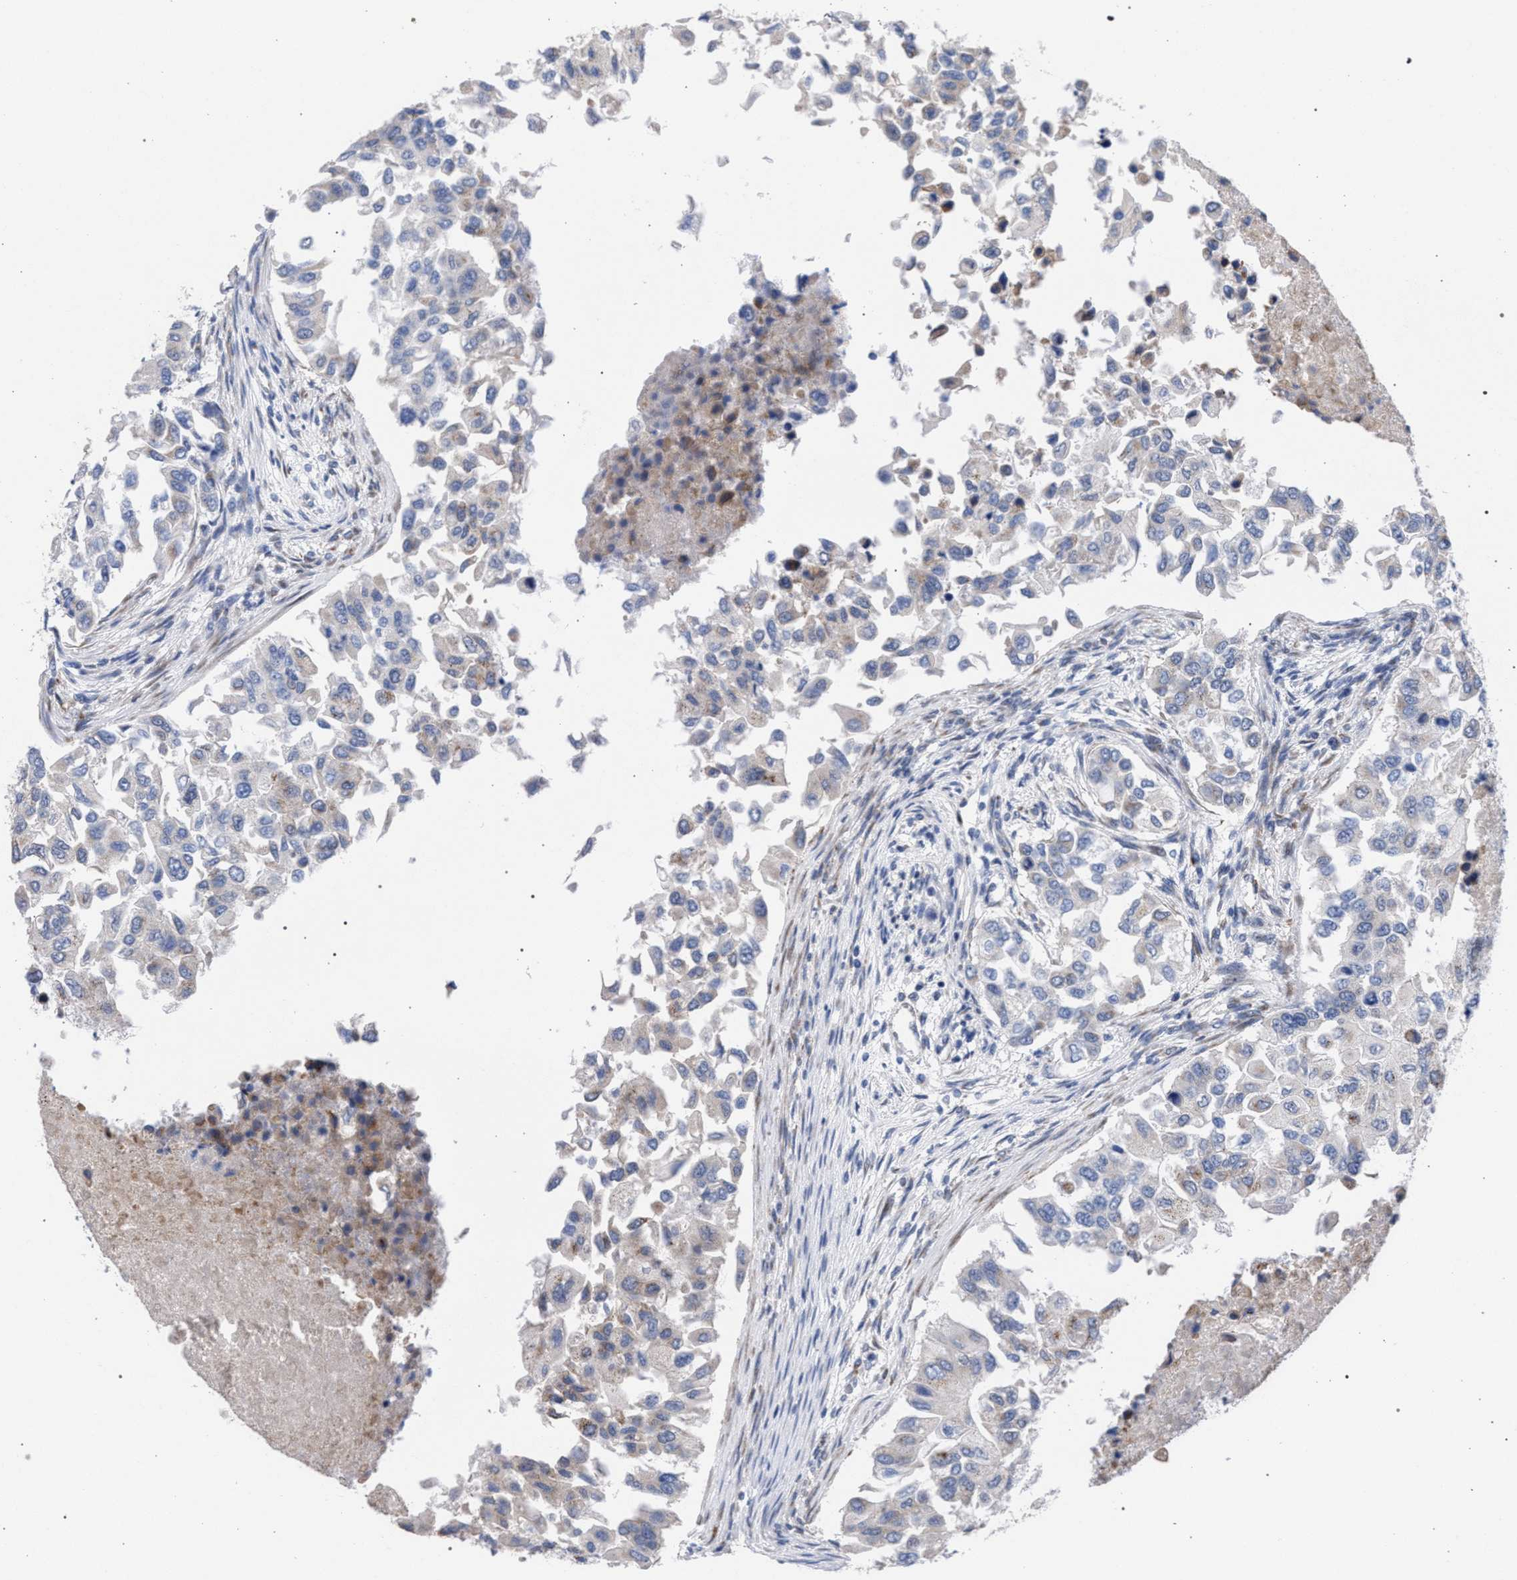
{"staining": {"intensity": "weak", "quantity": "<25%", "location": "cytoplasmic/membranous"}, "tissue": "breast cancer", "cell_type": "Tumor cells", "image_type": "cancer", "snomed": [{"axis": "morphology", "description": "Normal tissue, NOS"}, {"axis": "morphology", "description": "Duct carcinoma"}, {"axis": "topography", "description": "Breast"}], "caption": "An image of breast cancer (infiltrating ductal carcinoma) stained for a protein demonstrates no brown staining in tumor cells.", "gene": "GOLGA2", "patient": {"sex": "female", "age": 49}}